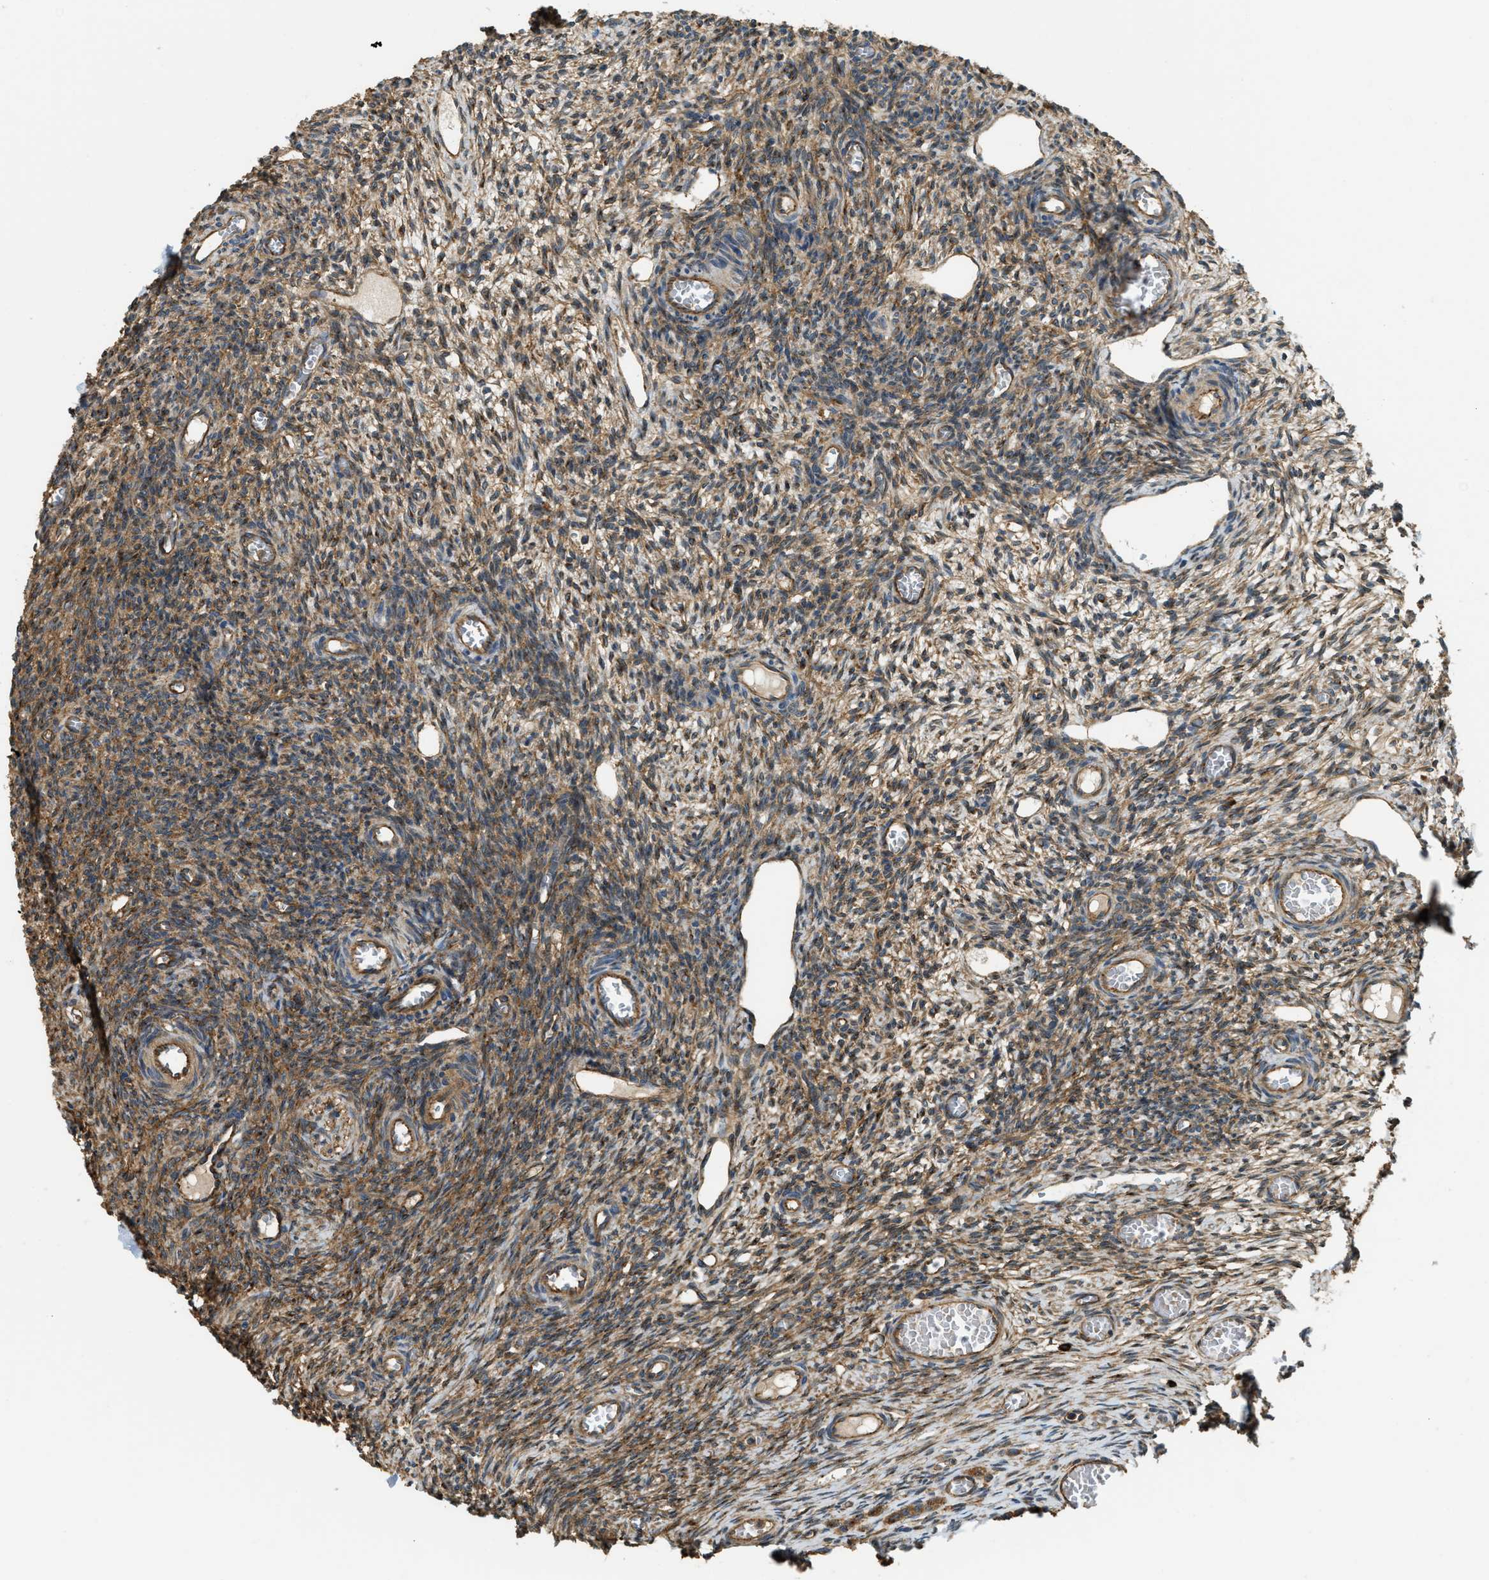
{"staining": {"intensity": "moderate", "quantity": ">75%", "location": "cytoplasmic/membranous"}, "tissue": "ovary", "cell_type": "Ovarian stroma cells", "image_type": "normal", "snomed": [{"axis": "morphology", "description": "Normal tissue, NOS"}, {"axis": "topography", "description": "Ovary"}], "caption": "Immunohistochemical staining of benign ovary demonstrates >75% levels of moderate cytoplasmic/membranous protein staining in approximately >75% of ovarian stroma cells. The protein of interest is stained brown, and the nuclei are stained in blue (DAB (3,3'-diaminobenzidine) IHC with brightfield microscopy, high magnification).", "gene": "BAG4", "patient": {"sex": "female", "age": 27}}